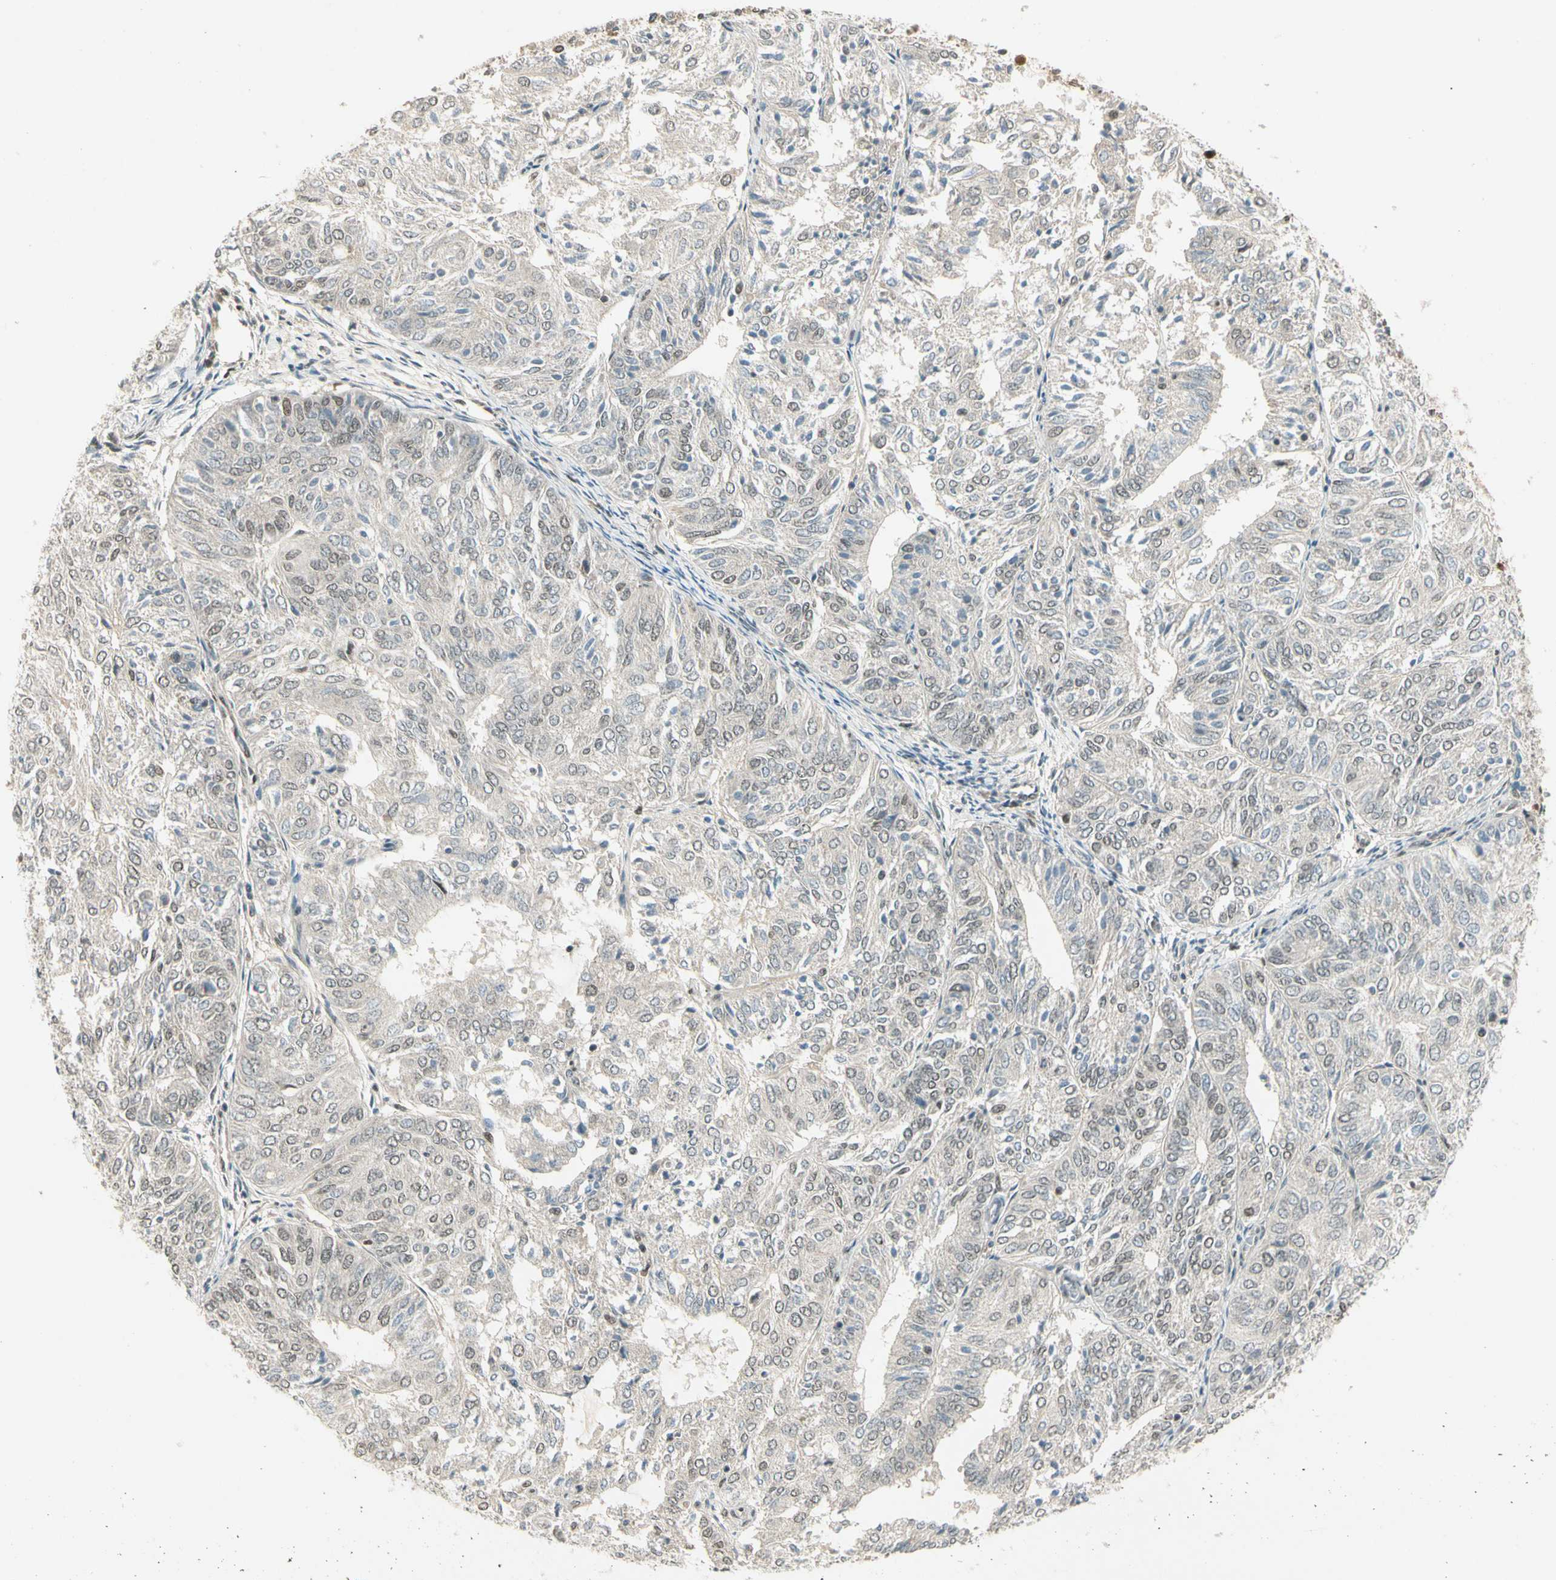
{"staining": {"intensity": "weak", "quantity": ">75%", "location": "cytoplasmic/membranous"}, "tissue": "endometrial cancer", "cell_type": "Tumor cells", "image_type": "cancer", "snomed": [{"axis": "morphology", "description": "Adenocarcinoma, NOS"}, {"axis": "topography", "description": "Uterus"}], "caption": "A low amount of weak cytoplasmic/membranous staining is present in about >75% of tumor cells in endometrial adenocarcinoma tissue. (DAB (3,3'-diaminobenzidine) = brown stain, brightfield microscopy at high magnification).", "gene": "GTF3A", "patient": {"sex": "female", "age": 60}}